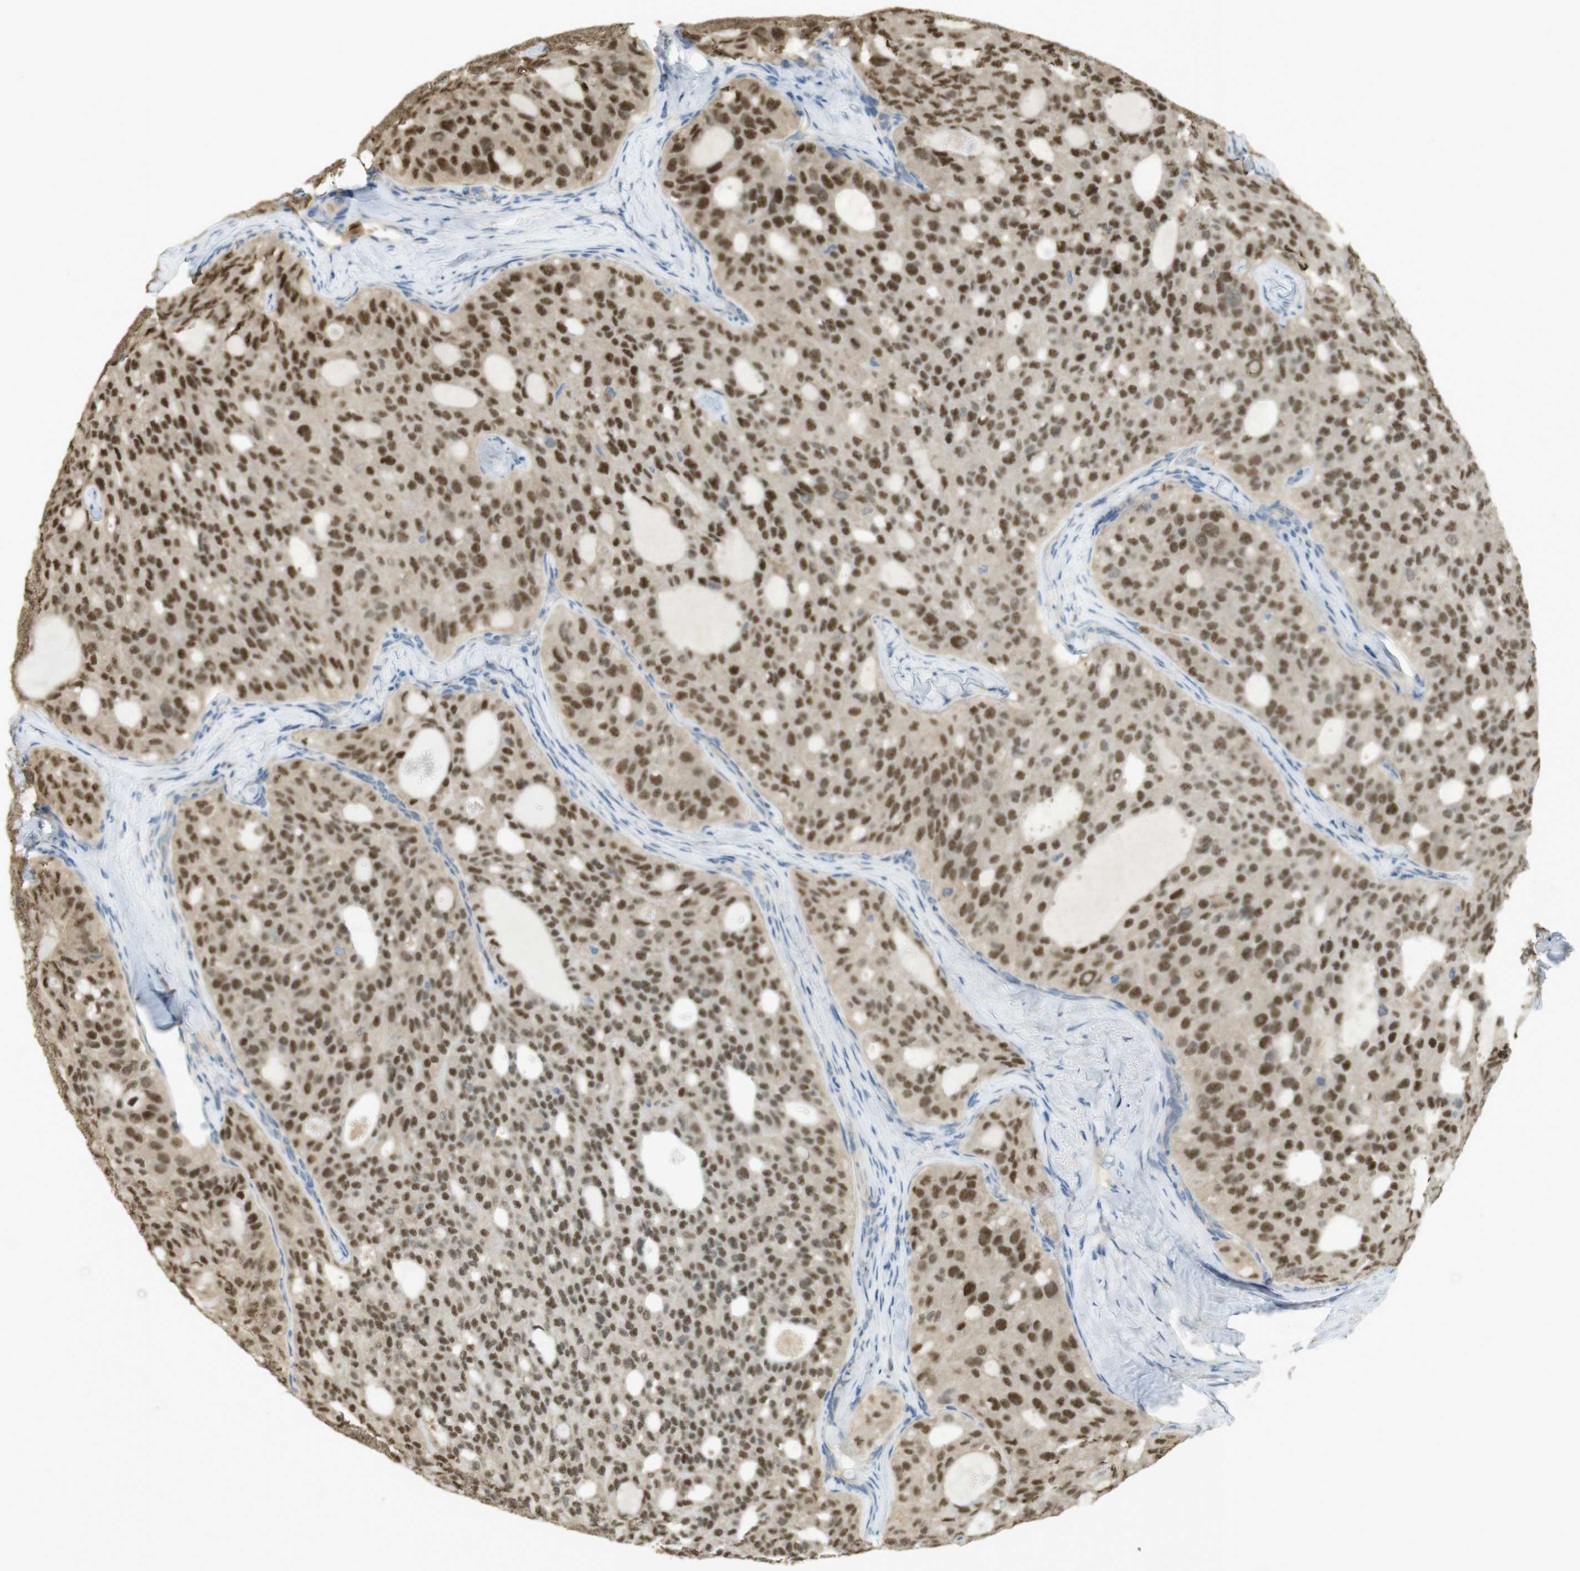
{"staining": {"intensity": "moderate", "quantity": ">75%", "location": "nuclear"}, "tissue": "thyroid cancer", "cell_type": "Tumor cells", "image_type": "cancer", "snomed": [{"axis": "morphology", "description": "Follicular adenoma carcinoma, NOS"}, {"axis": "topography", "description": "Thyroid gland"}], "caption": "Immunohistochemical staining of thyroid follicular adenoma carcinoma shows moderate nuclear protein staining in approximately >75% of tumor cells.", "gene": "ZDHHC20", "patient": {"sex": "male", "age": 75}}